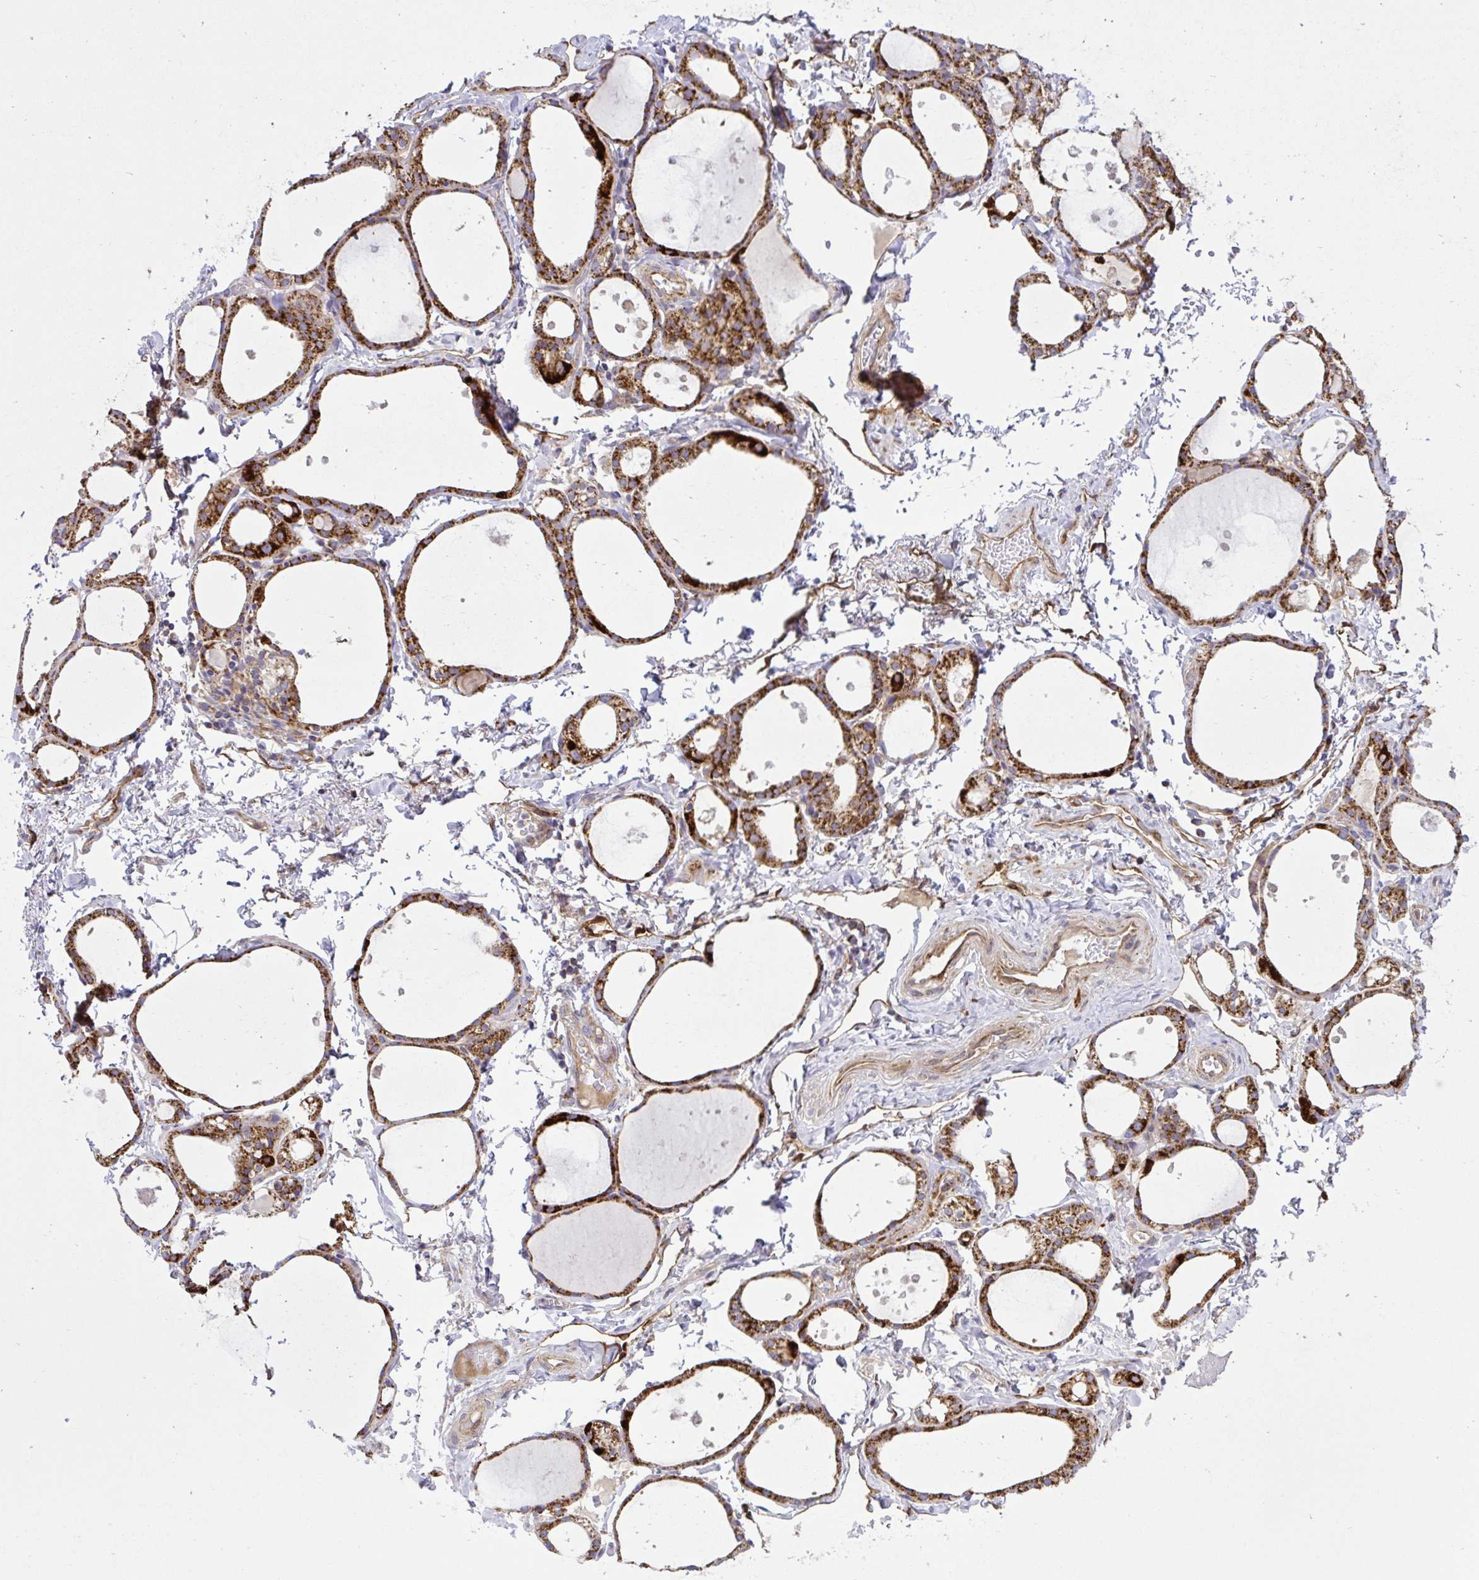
{"staining": {"intensity": "strong", "quantity": ">75%", "location": "cytoplasmic/membranous"}, "tissue": "thyroid gland", "cell_type": "Glandular cells", "image_type": "normal", "snomed": [{"axis": "morphology", "description": "Normal tissue, NOS"}, {"axis": "topography", "description": "Thyroid gland"}], "caption": "Immunohistochemistry histopathology image of benign thyroid gland: human thyroid gland stained using immunohistochemistry shows high levels of strong protein expression localized specifically in the cytoplasmic/membranous of glandular cells, appearing as a cytoplasmic/membranous brown color.", "gene": "LIMS1", "patient": {"sex": "male", "age": 68}}